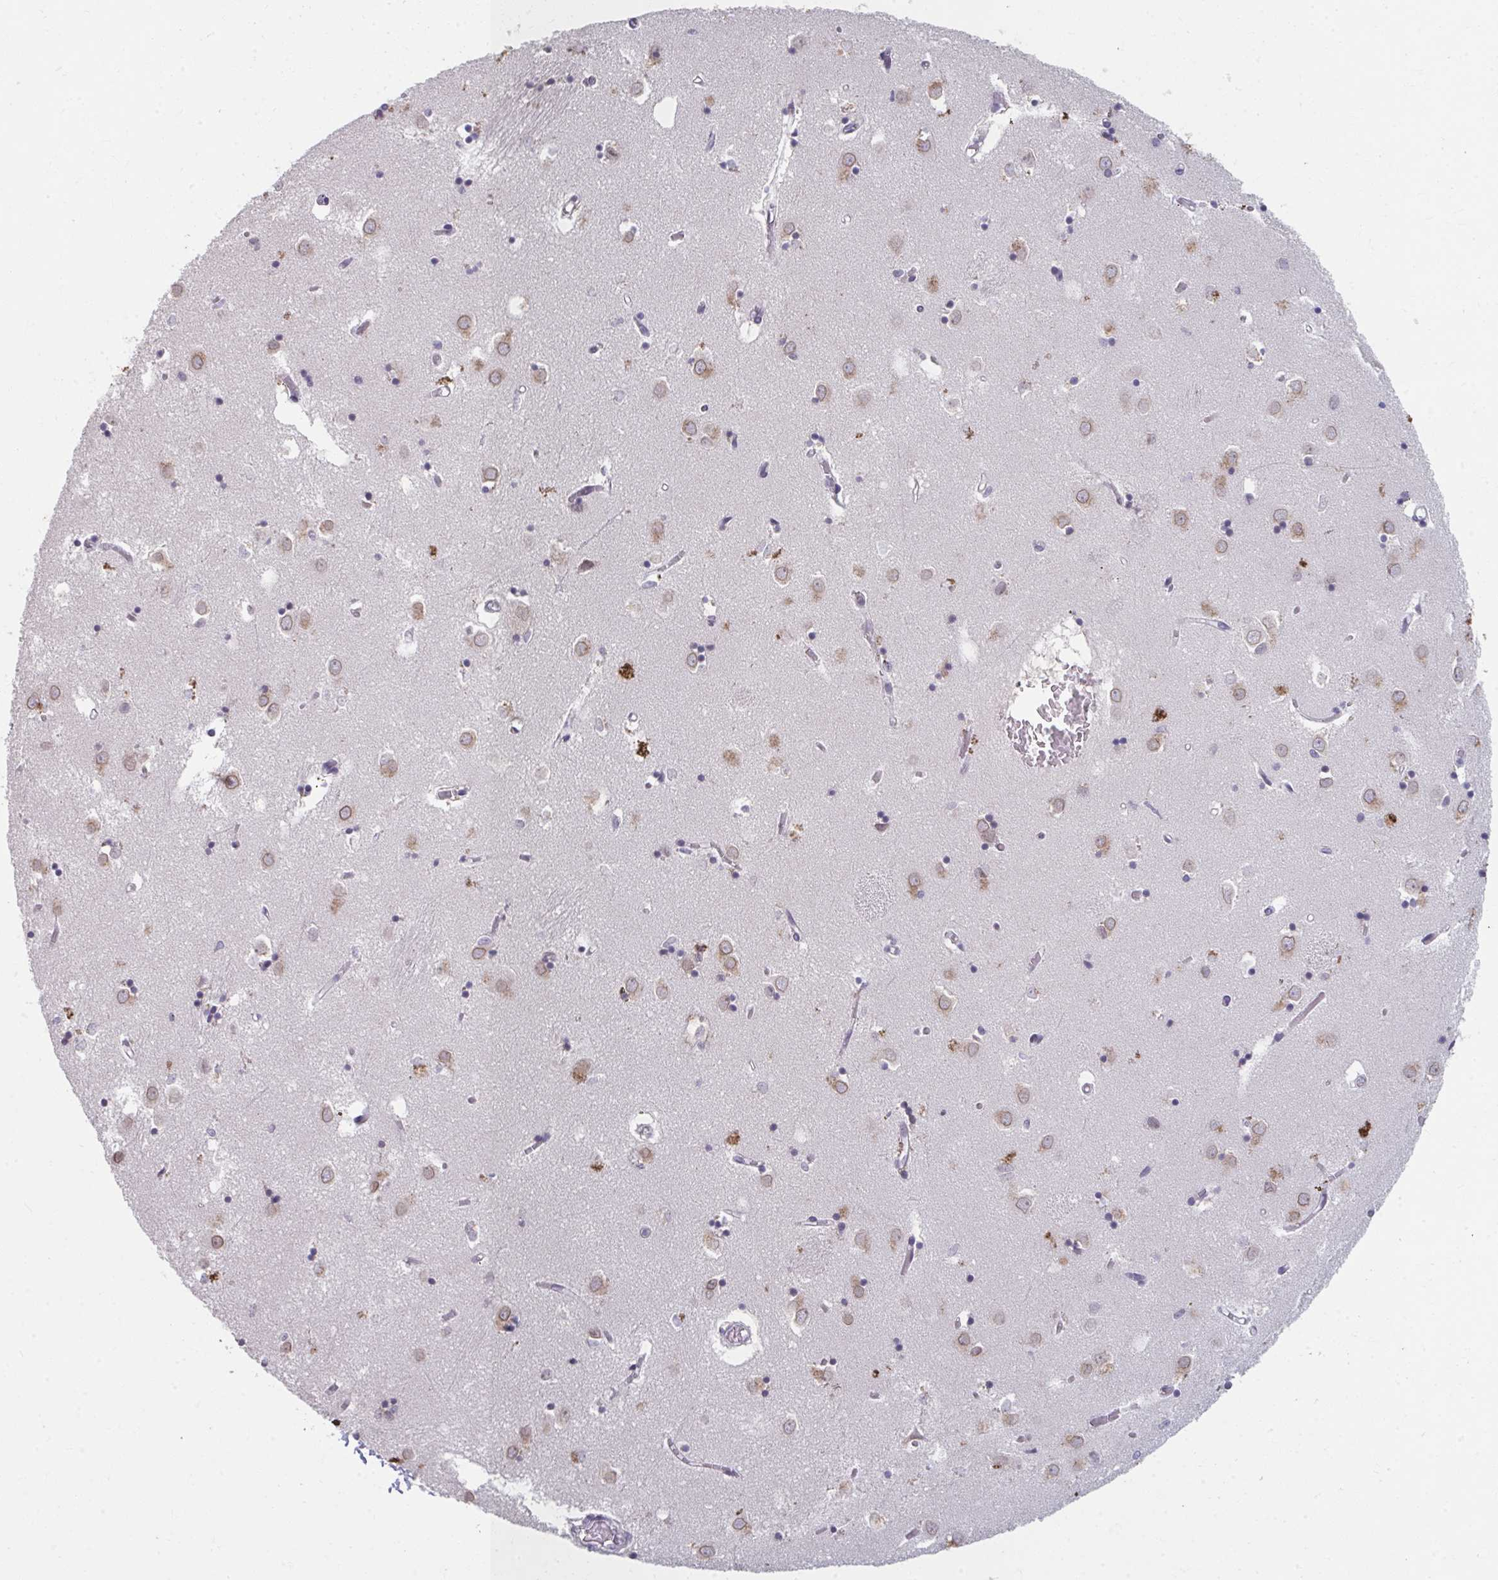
{"staining": {"intensity": "weak", "quantity": "<25%", "location": "cytoplasmic/membranous,nuclear"}, "tissue": "caudate", "cell_type": "Glial cells", "image_type": "normal", "snomed": [{"axis": "morphology", "description": "Normal tissue, NOS"}, {"axis": "topography", "description": "Lateral ventricle wall"}], "caption": "Photomicrograph shows no significant protein positivity in glial cells of unremarkable caudate.", "gene": "NUP133", "patient": {"sex": "male", "age": 70}}